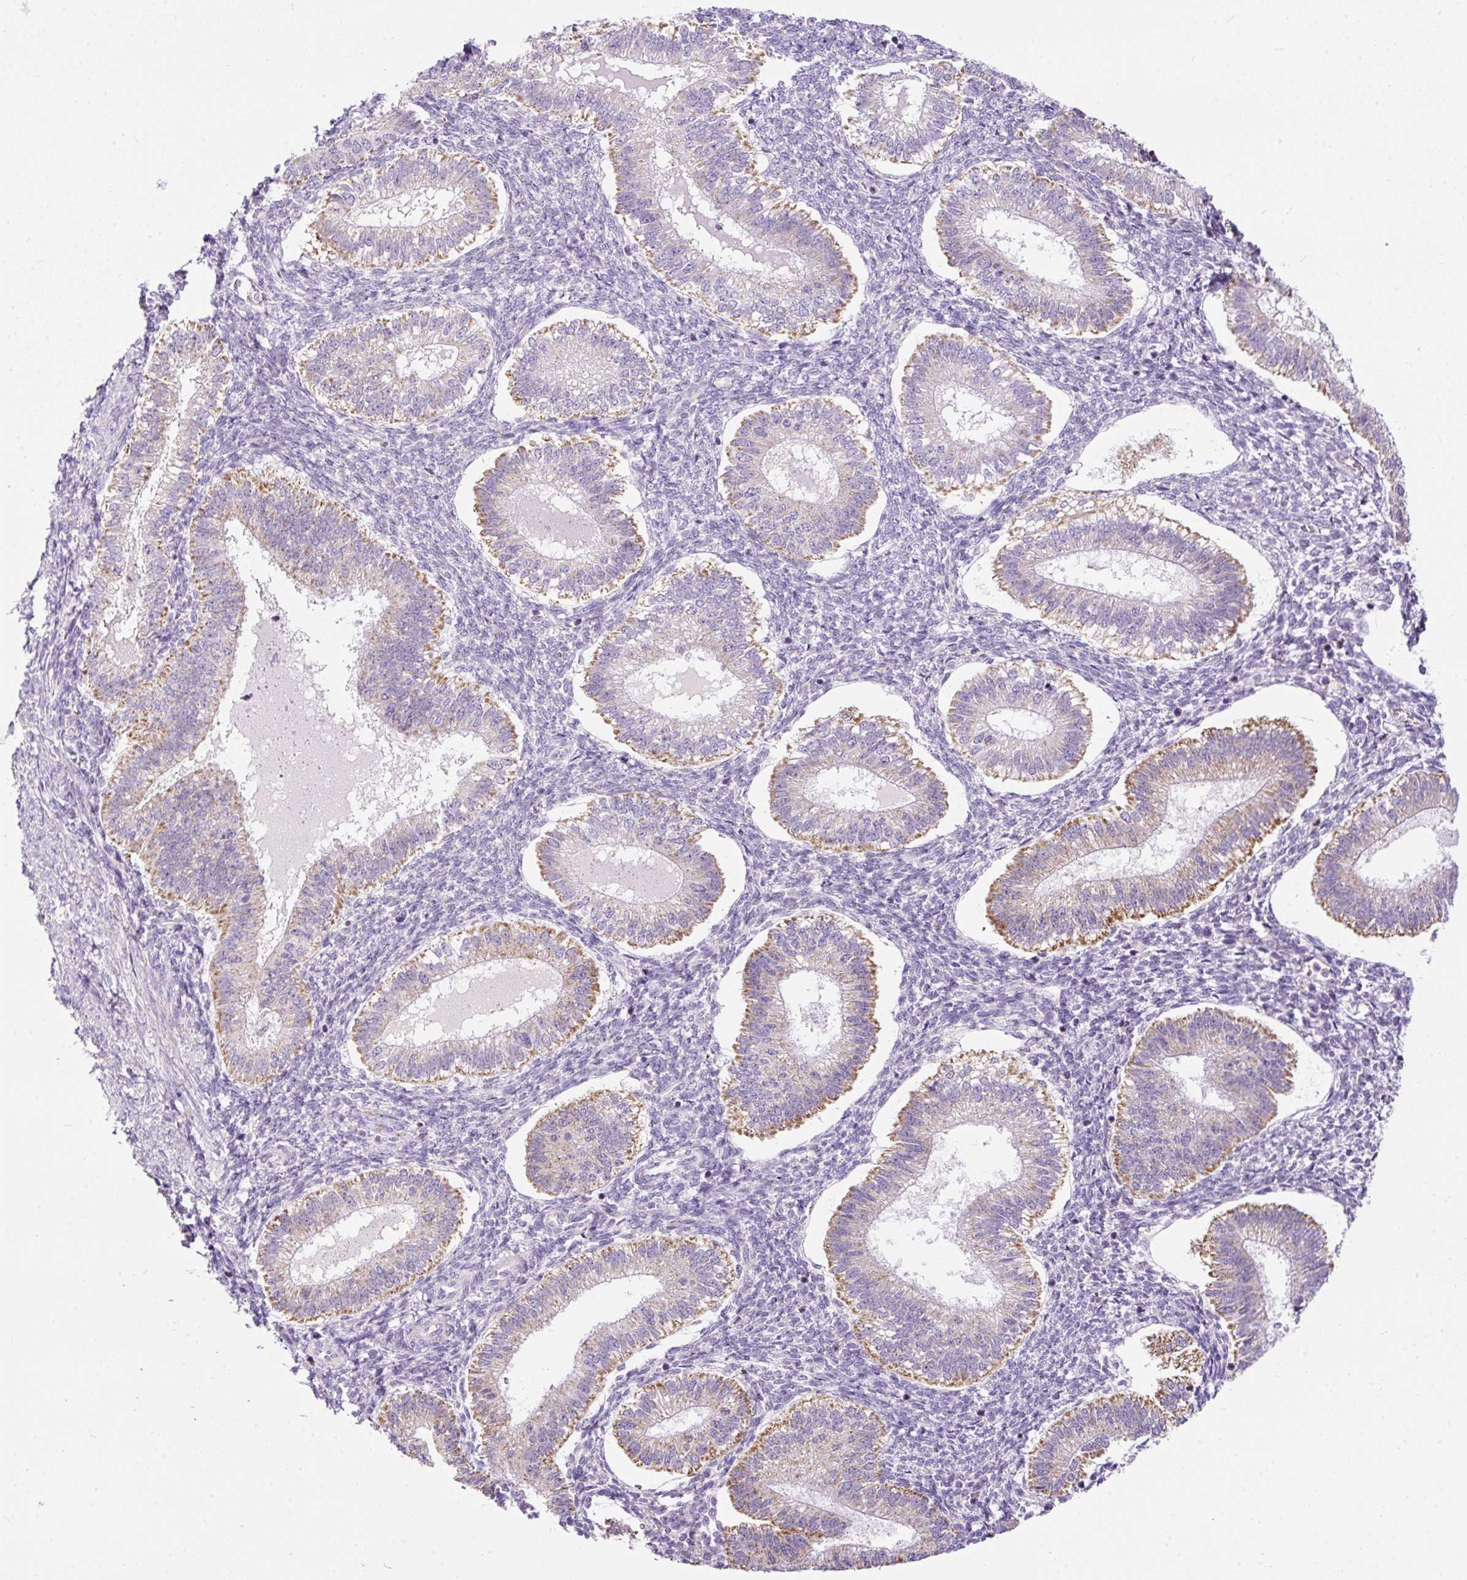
{"staining": {"intensity": "negative", "quantity": "none", "location": "none"}, "tissue": "endometrium", "cell_type": "Cells in endometrial stroma", "image_type": "normal", "snomed": [{"axis": "morphology", "description": "Normal tissue, NOS"}, {"axis": "topography", "description": "Endometrium"}], "caption": "DAB (3,3'-diaminobenzidine) immunohistochemical staining of normal human endometrium shows no significant positivity in cells in endometrial stroma. Brightfield microscopy of IHC stained with DAB (3,3'-diaminobenzidine) (brown) and hematoxylin (blue), captured at high magnification.", "gene": "FMC1", "patient": {"sex": "female", "age": 25}}